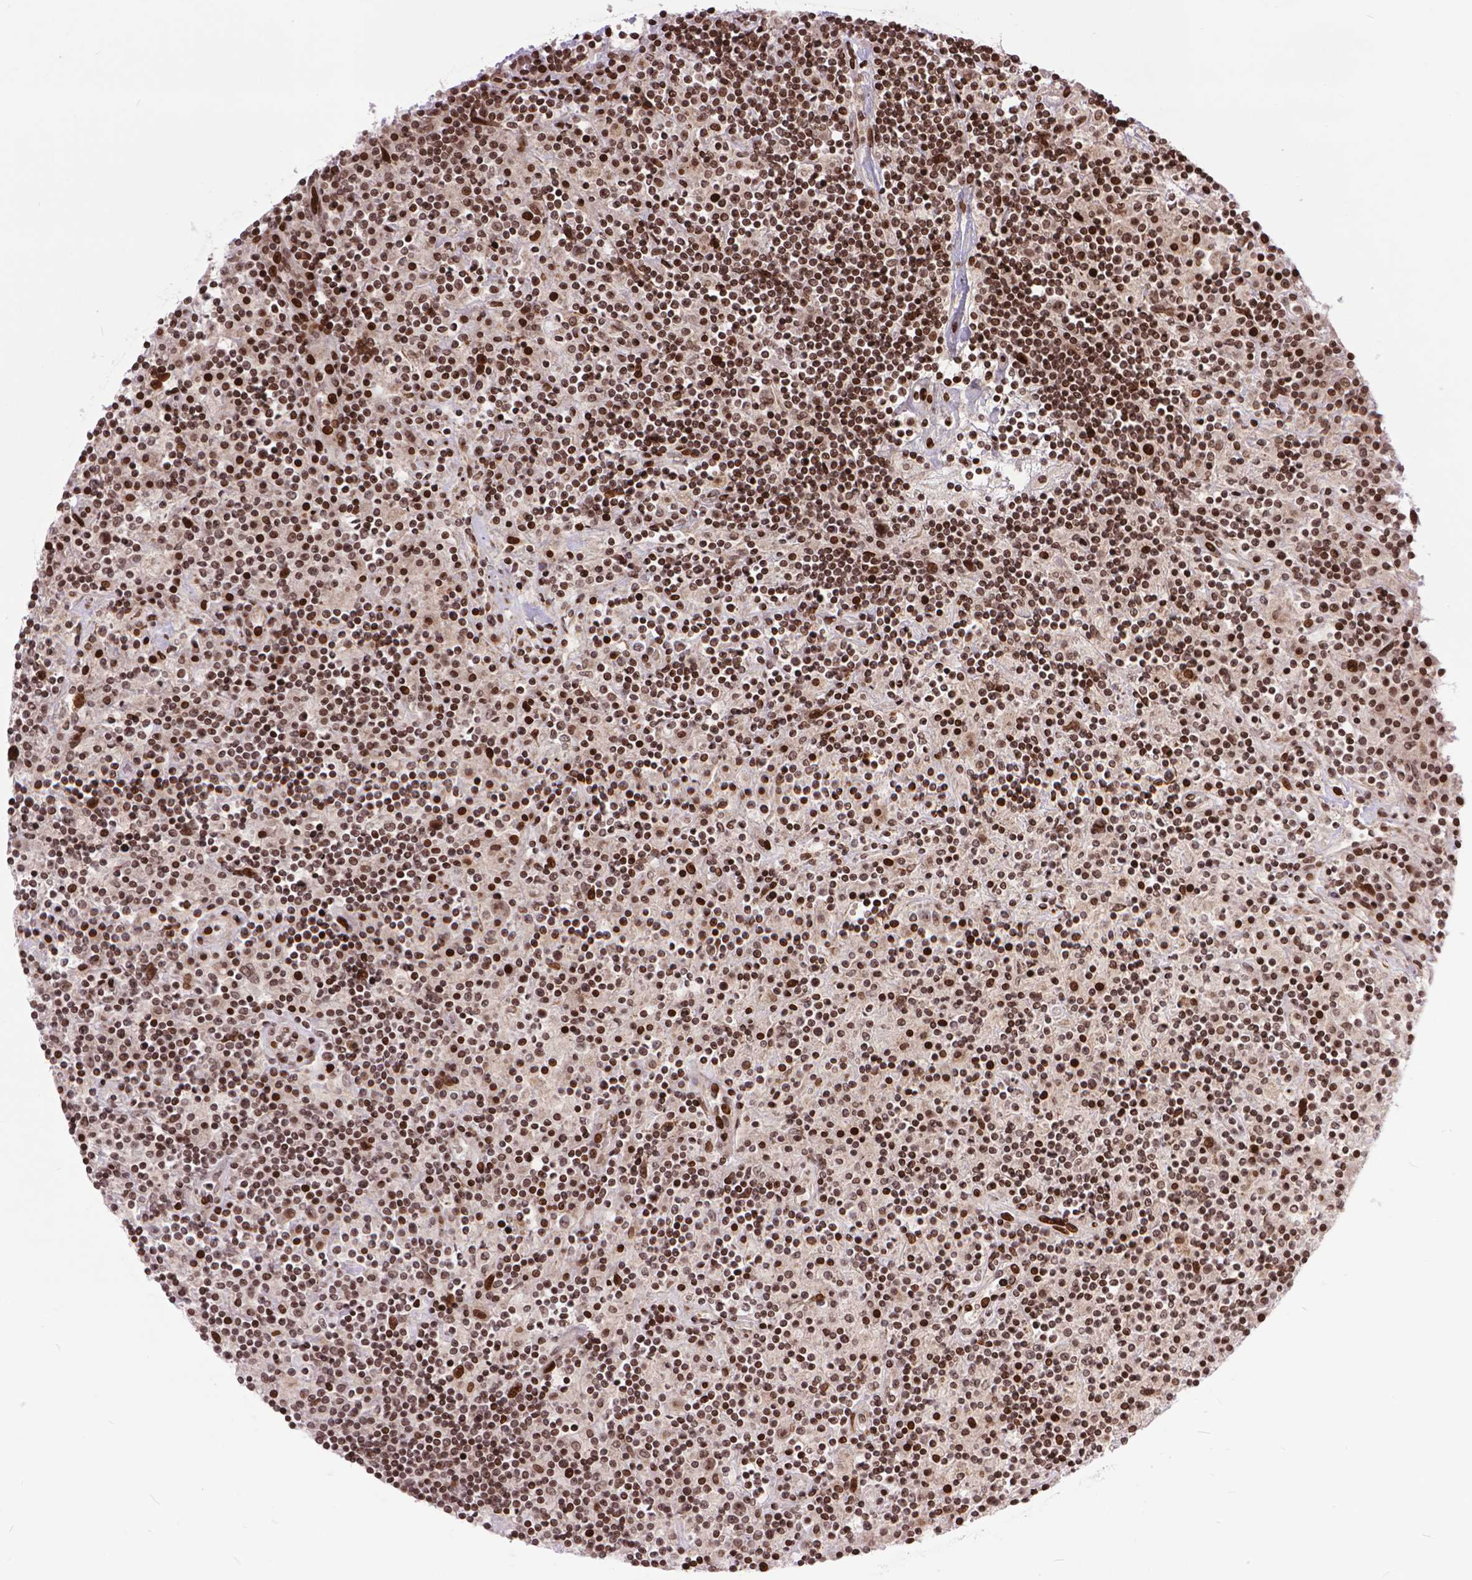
{"staining": {"intensity": "moderate", "quantity": ">75%", "location": "nuclear"}, "tissue": "lymphoma", "cell_type": "Tumor cells", "image_type": "cancer", "snomed": [{"axis": "morphology", "description": "Hodgkin's disease, NOS"}, {"axis": "topography", "description": "Lymph node"}], "caption": "A brown stain shows moderate nuclear expression of a protein in Hodgkin's disease tumor cells.", "gene": "AMER1", "patient": {"sex": "male", "age": 70}}